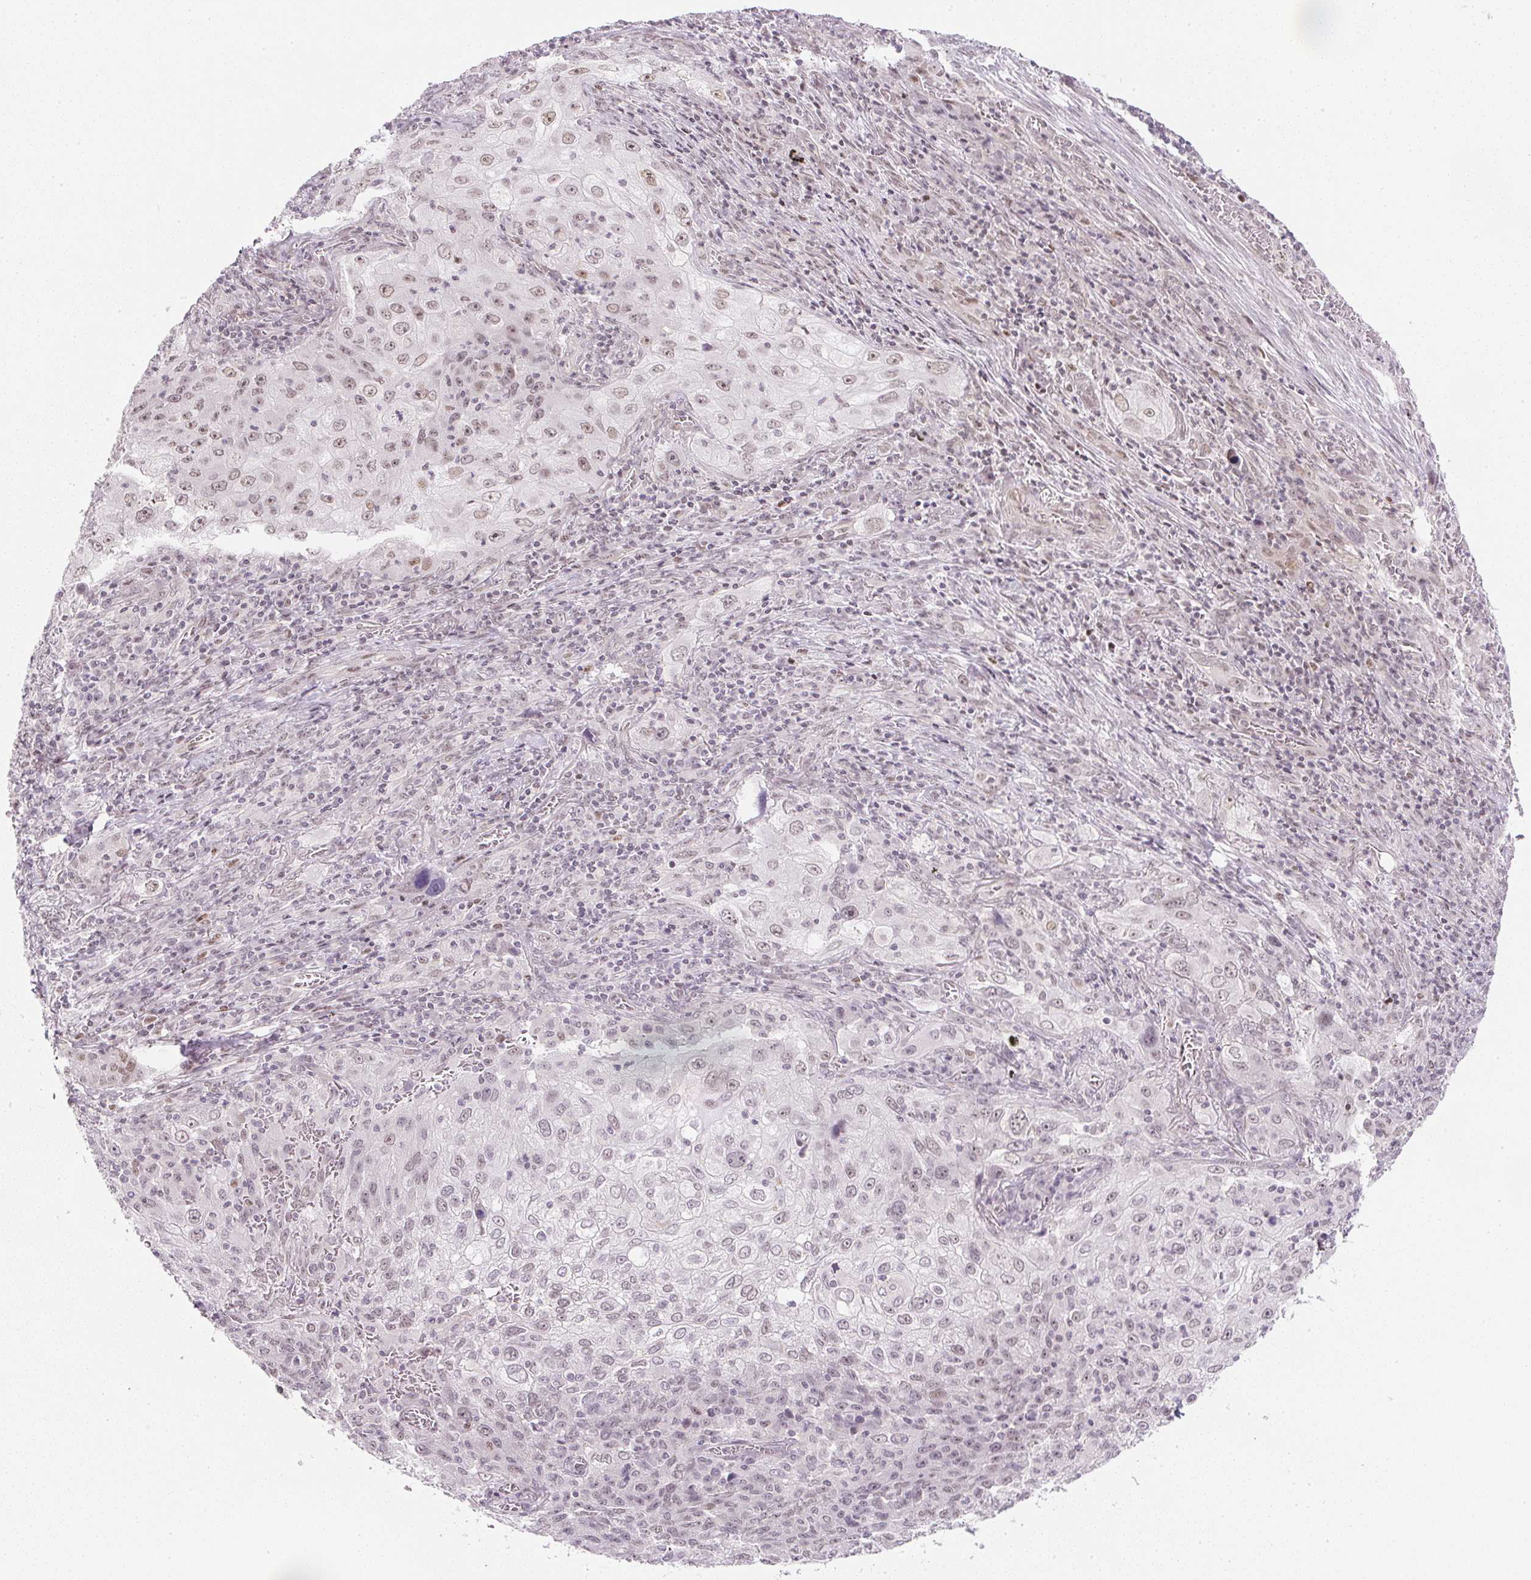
{"staining": {"intensity": "weak", "quantity": ">75%", "location": "nuclear"}, "tissue": "lung cancer", "cell_type": "Tumor cells", "image_type": "cancer", "snomed": [{"axis": "morphology", "description": "Squamous cell carcinoma, NOS"}, {"axis": "topography", "description": "Lung"}], "caption": "IHC image of human squamous cell carcinoma (lung) stained for a protein (brown), which exhibits low levels of weak nuclear positivity in approximately >75% of tumor cells.", "gene": "DPPA4", "patient": {"sex": "female", "age": 69}}